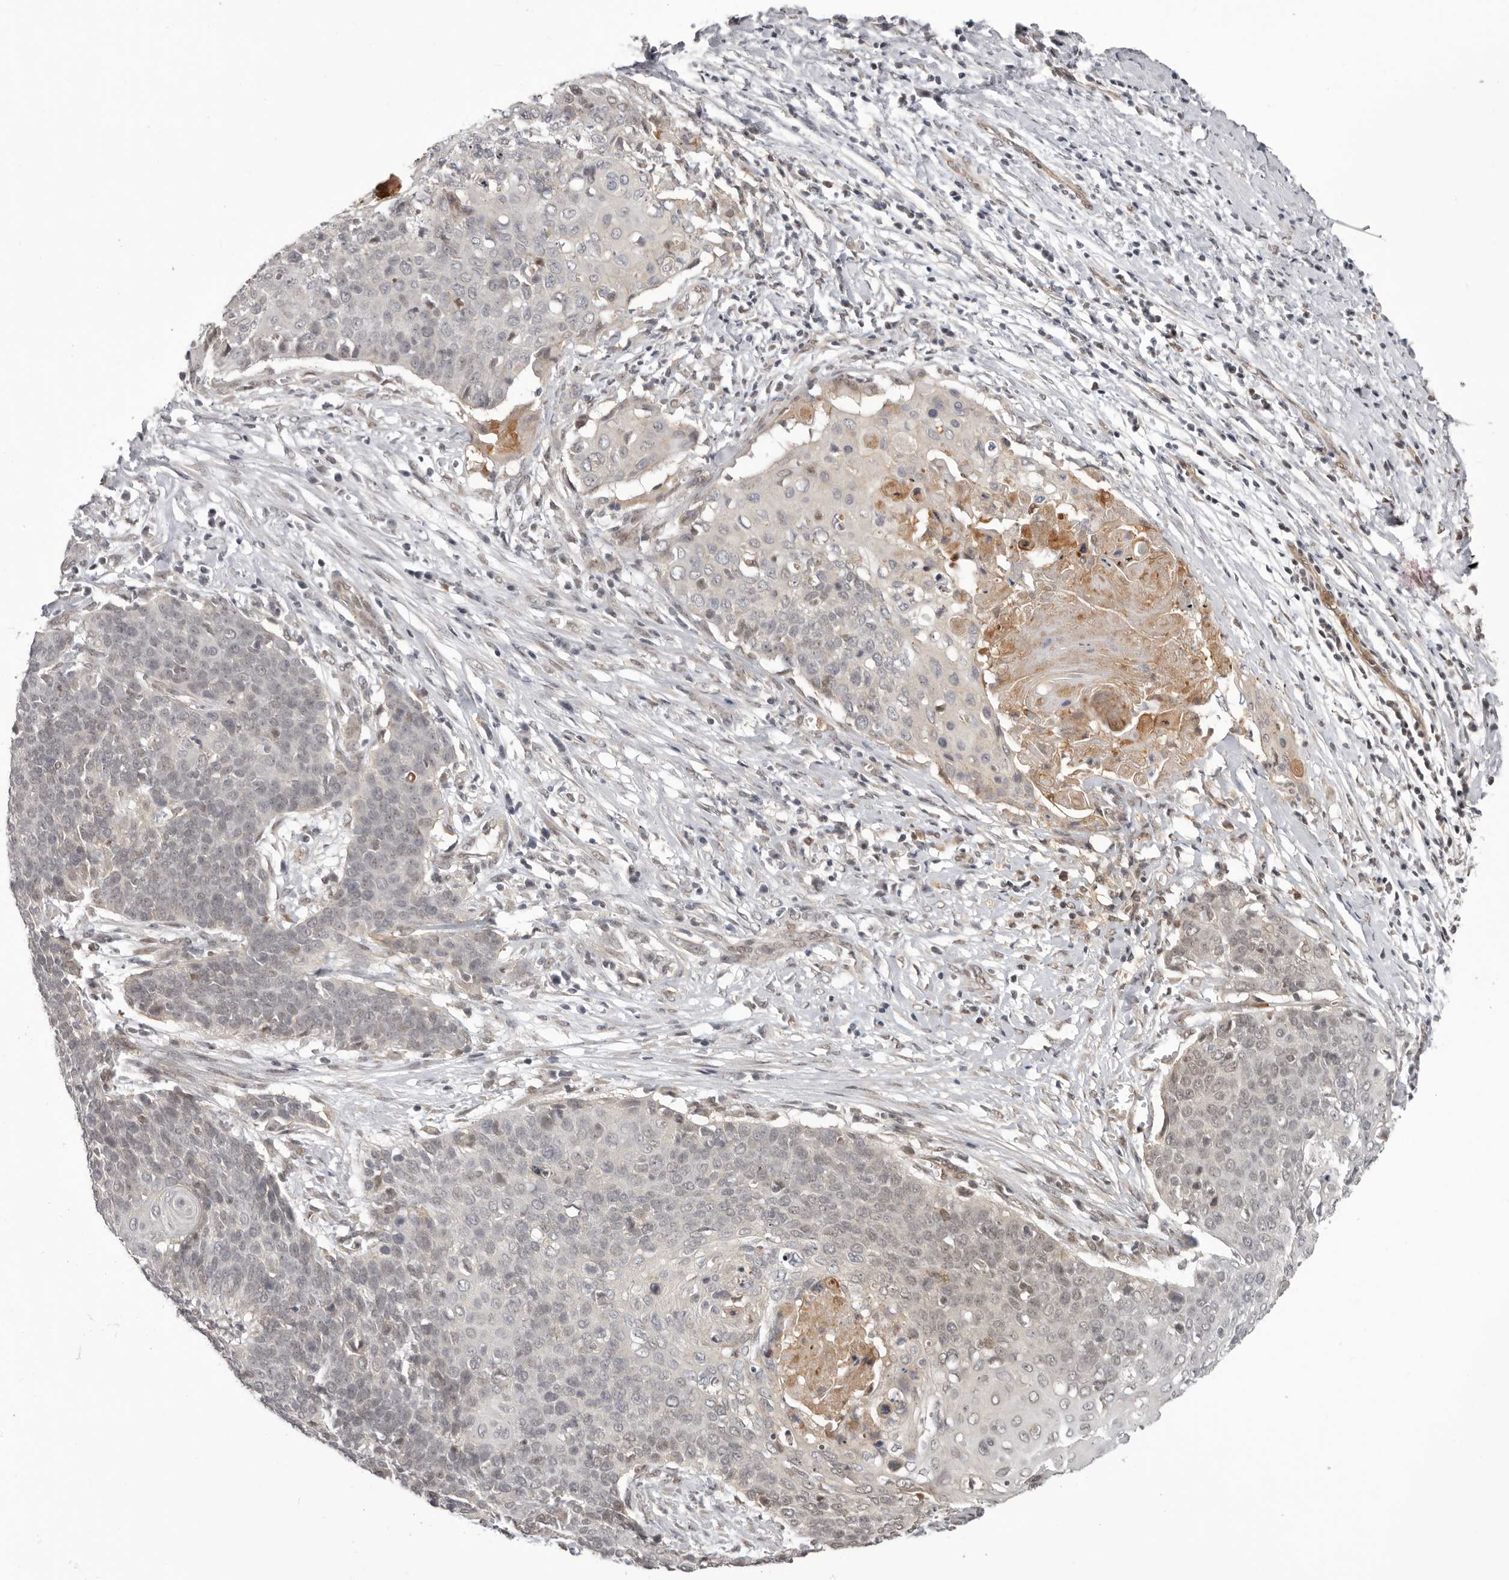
{"staining": {"intensity": "negative", "quantity": "none", "location": "none"}, "tissue": "cervical cancer", "cell_type": "Tumor cells", "image_type": "cancer", "snomed": [{"axis": "morphology", "description": "Squamous cell carcinoma, NOS"}, {"axis": "topography", "description": "Cervix"}], "caption": "Immunohistochemistry (IHC) photomicrograph of neoplastic tissue: human cervical squamous cell carcinoma stained with DAB shows no significant protein expression in tumor cells. Brightfield microscopy of IHC stained with DAB (3,3'-diaminobenzidine) (brown) and hematoxylin (blue), captured at high magnification.", "gene": "RNF2", "patient": {"sex": "female", "age": 39}}